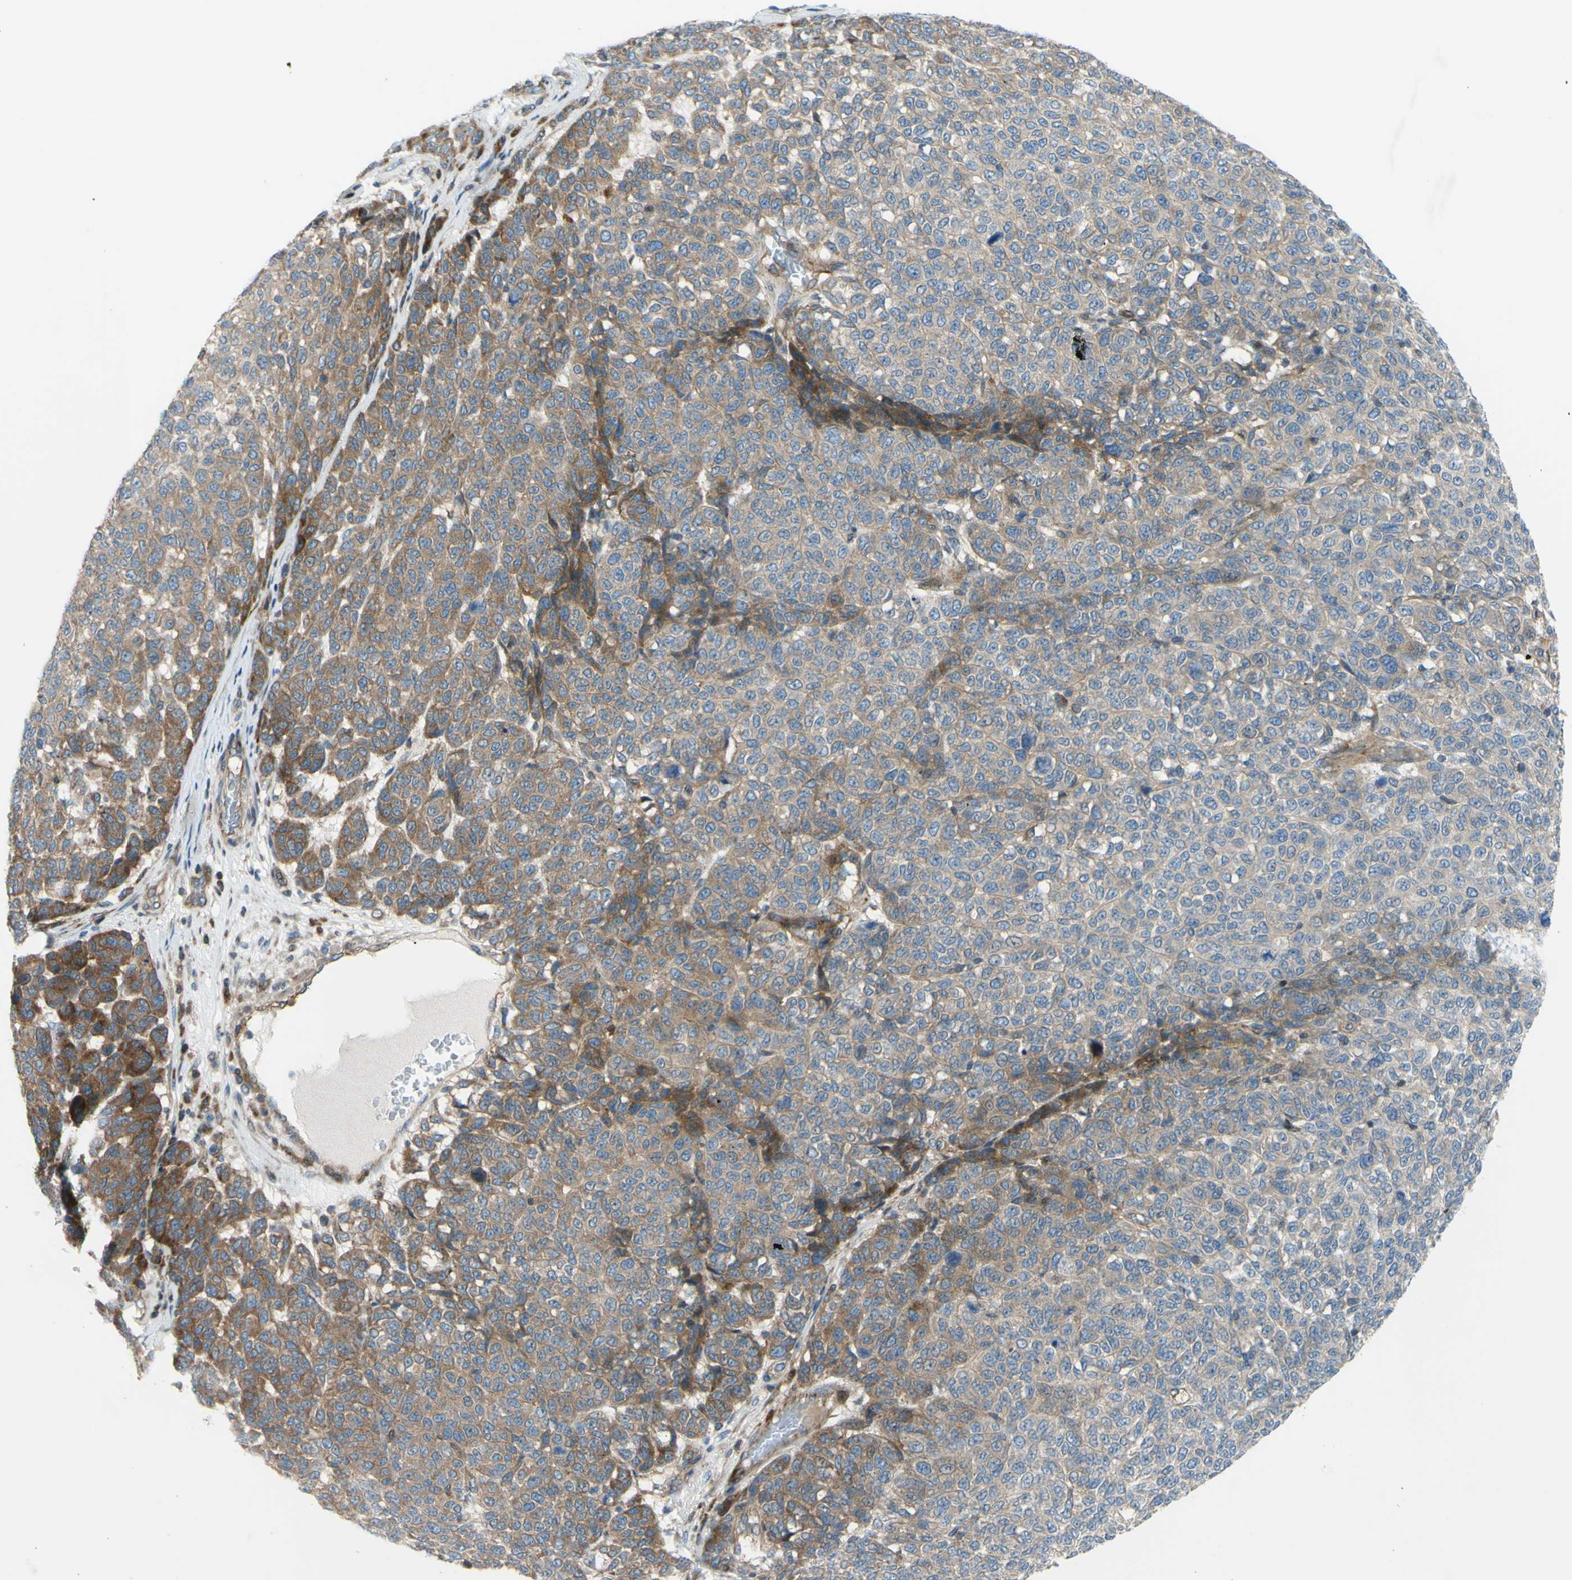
{"staining": {"intensity": "moderate", "quantity": "25%-75%", "location": "cytoplasmic/membranous"}, "tissue": "melanoma", "cell_type": "Tumor cells", "image_type": "cancer", "snomed": [{"axis": "morphology", "description": "Malignant melanoma, NOS"}, {"axis": "topography", "description": "Skin"}], "caption": "A brown stain shows moderate cytoplasmic/membranous positivity of a protein in malignant melanoma tumor cells.", "gene": "PAK2", "patient": {"sex": "male", "age": 59}}